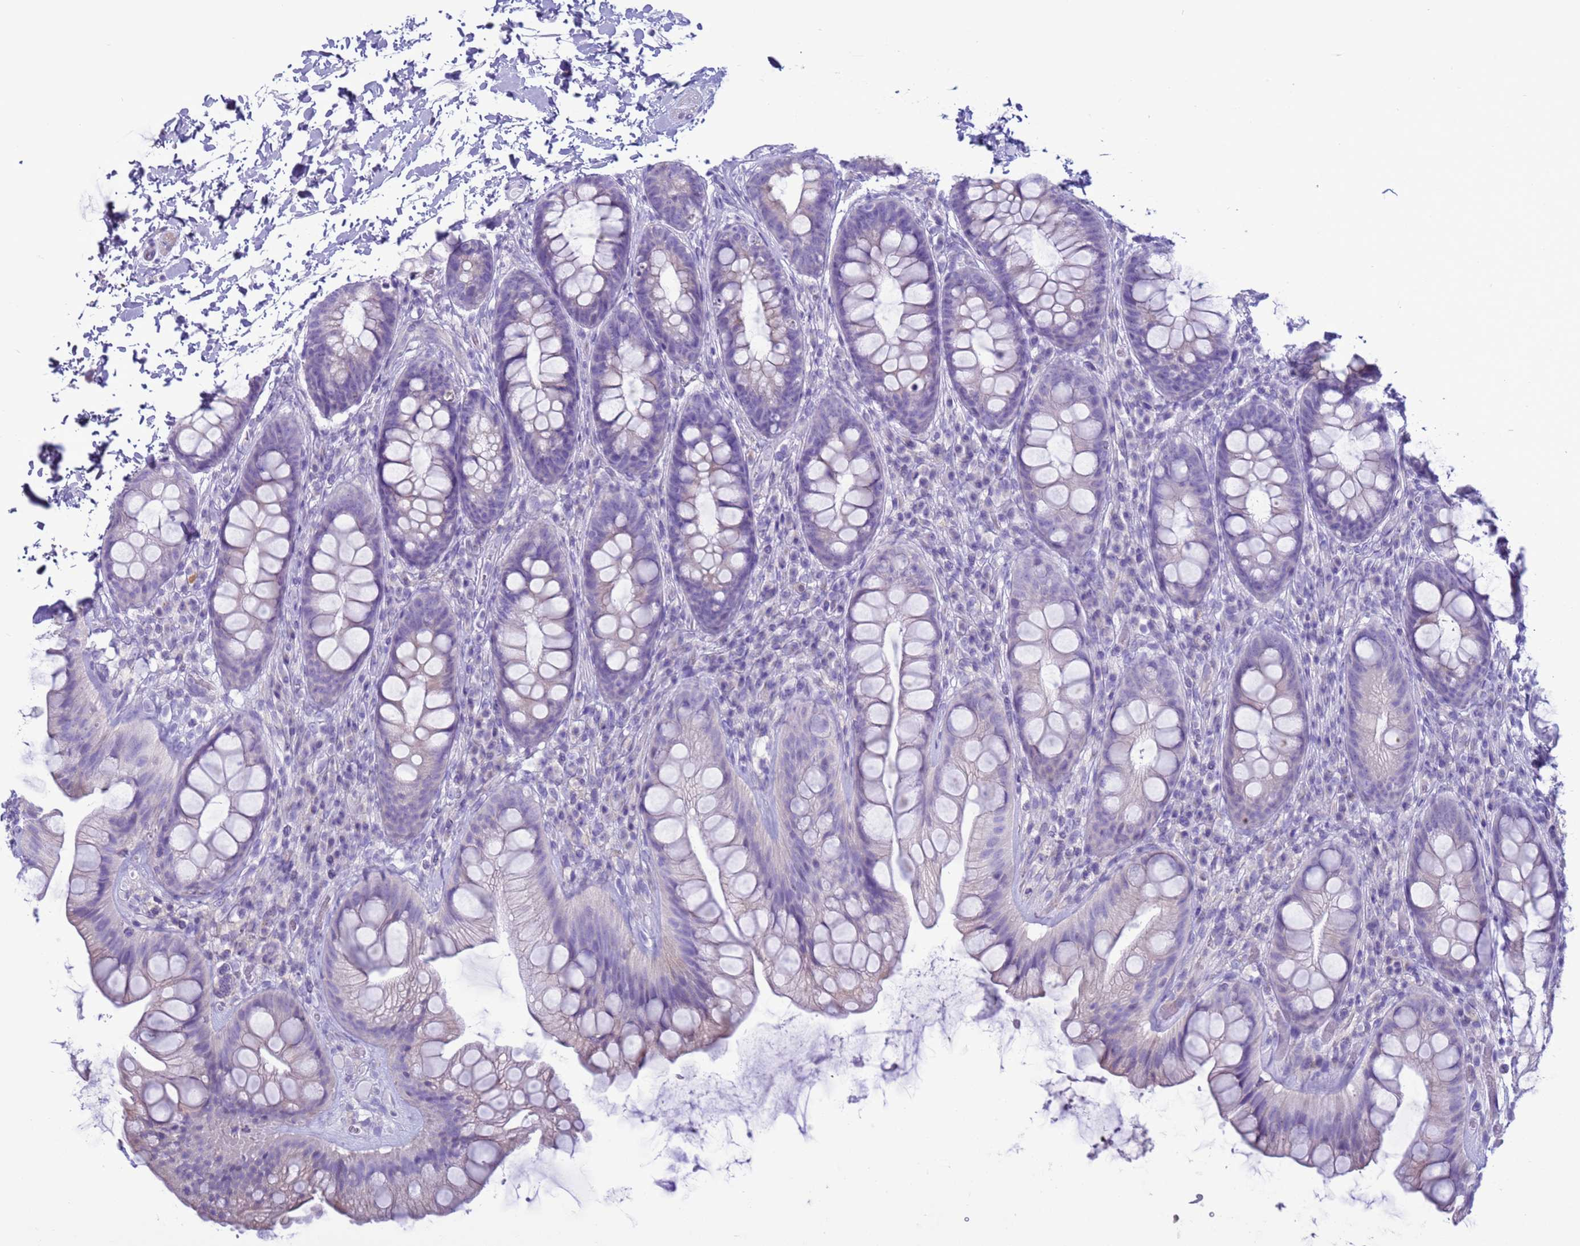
{"staining": {"intensity": "negative", "quantity": "none", "location": "none"}, "tissue": "rectum", "cell_type": "Glandular cells", "image_type": "normal", "snomed": [{"axis": "morphology", "description": "Normal tissue, NOS"}, {"axis": "topography", "description": "Rectum"}], "caption": "There is no significant positivity in glandular cells of rectum. (Stains: DAB (3,3'-diaminobenzidine) immunohistochemistry (IHC) with hematoxylin counter stain, Microscopy: brightfield microscopy at high magnification).", "gene": "CST1", "patient": {"sex": "male", "age": 74}}